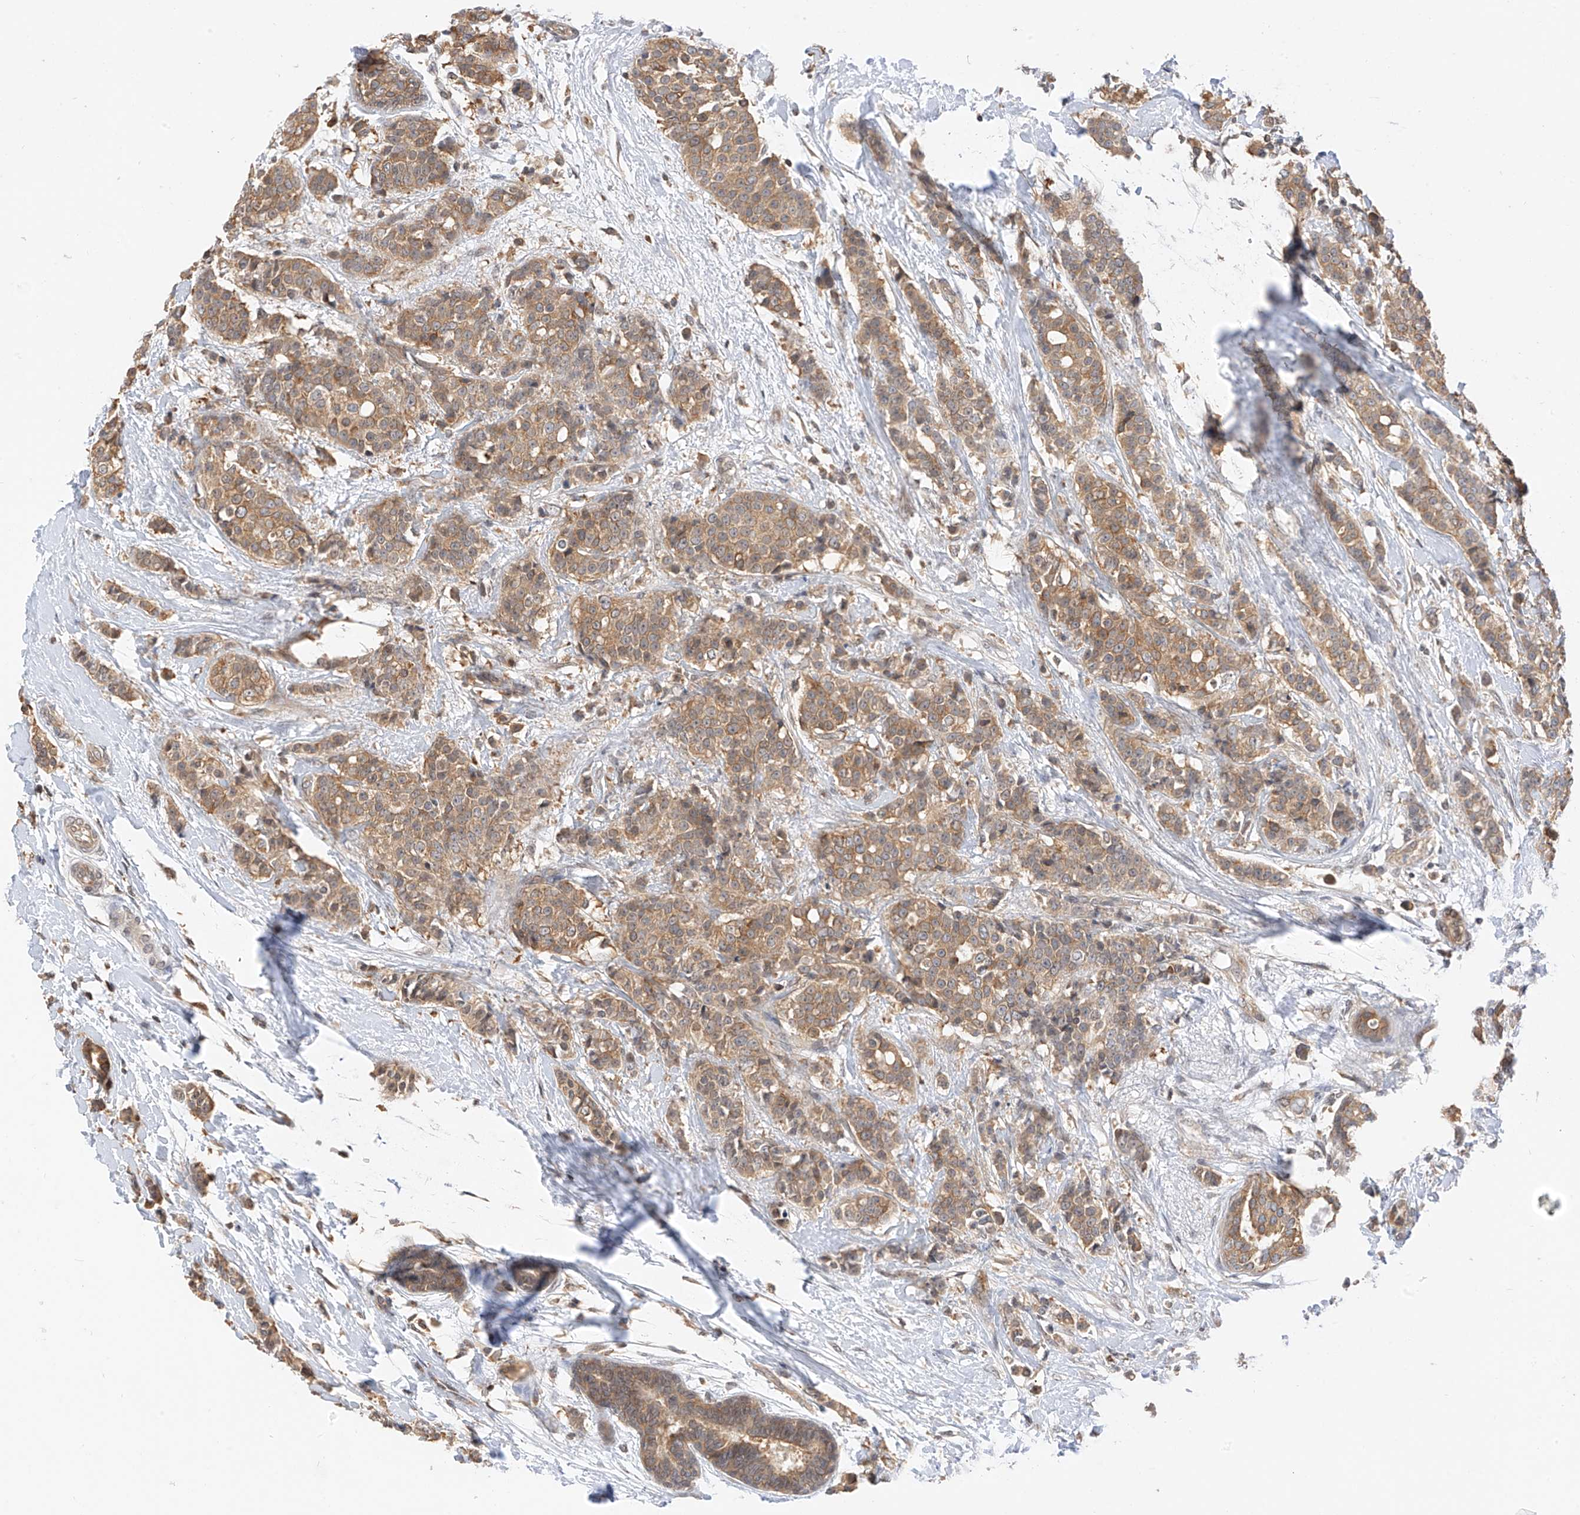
{"staining": {"intensity": "moderate", "quantity": ">75%", "location": "cytoplasmic/membranous"}, "tissue": "breast cancer", "cell_type": "Tumor cells", "image_type": "cancer", "snomed": [{"axis": "morphology", "description": "Lobular carcinoma"}, {"axis": "topography", "description": "Breast"}], "caption": "Immunohistochemical staining of breast cancer (lobular carcinoma) demonstrates medium levels of moderate cytoplasmic/membranous staining in approximately >75% of tumor cells. Immunohistochemistry stains the protein in brown and the nuclei are stained blue.", "gene": "PPA2", "patient": {"sex": "female", "age": 51}}